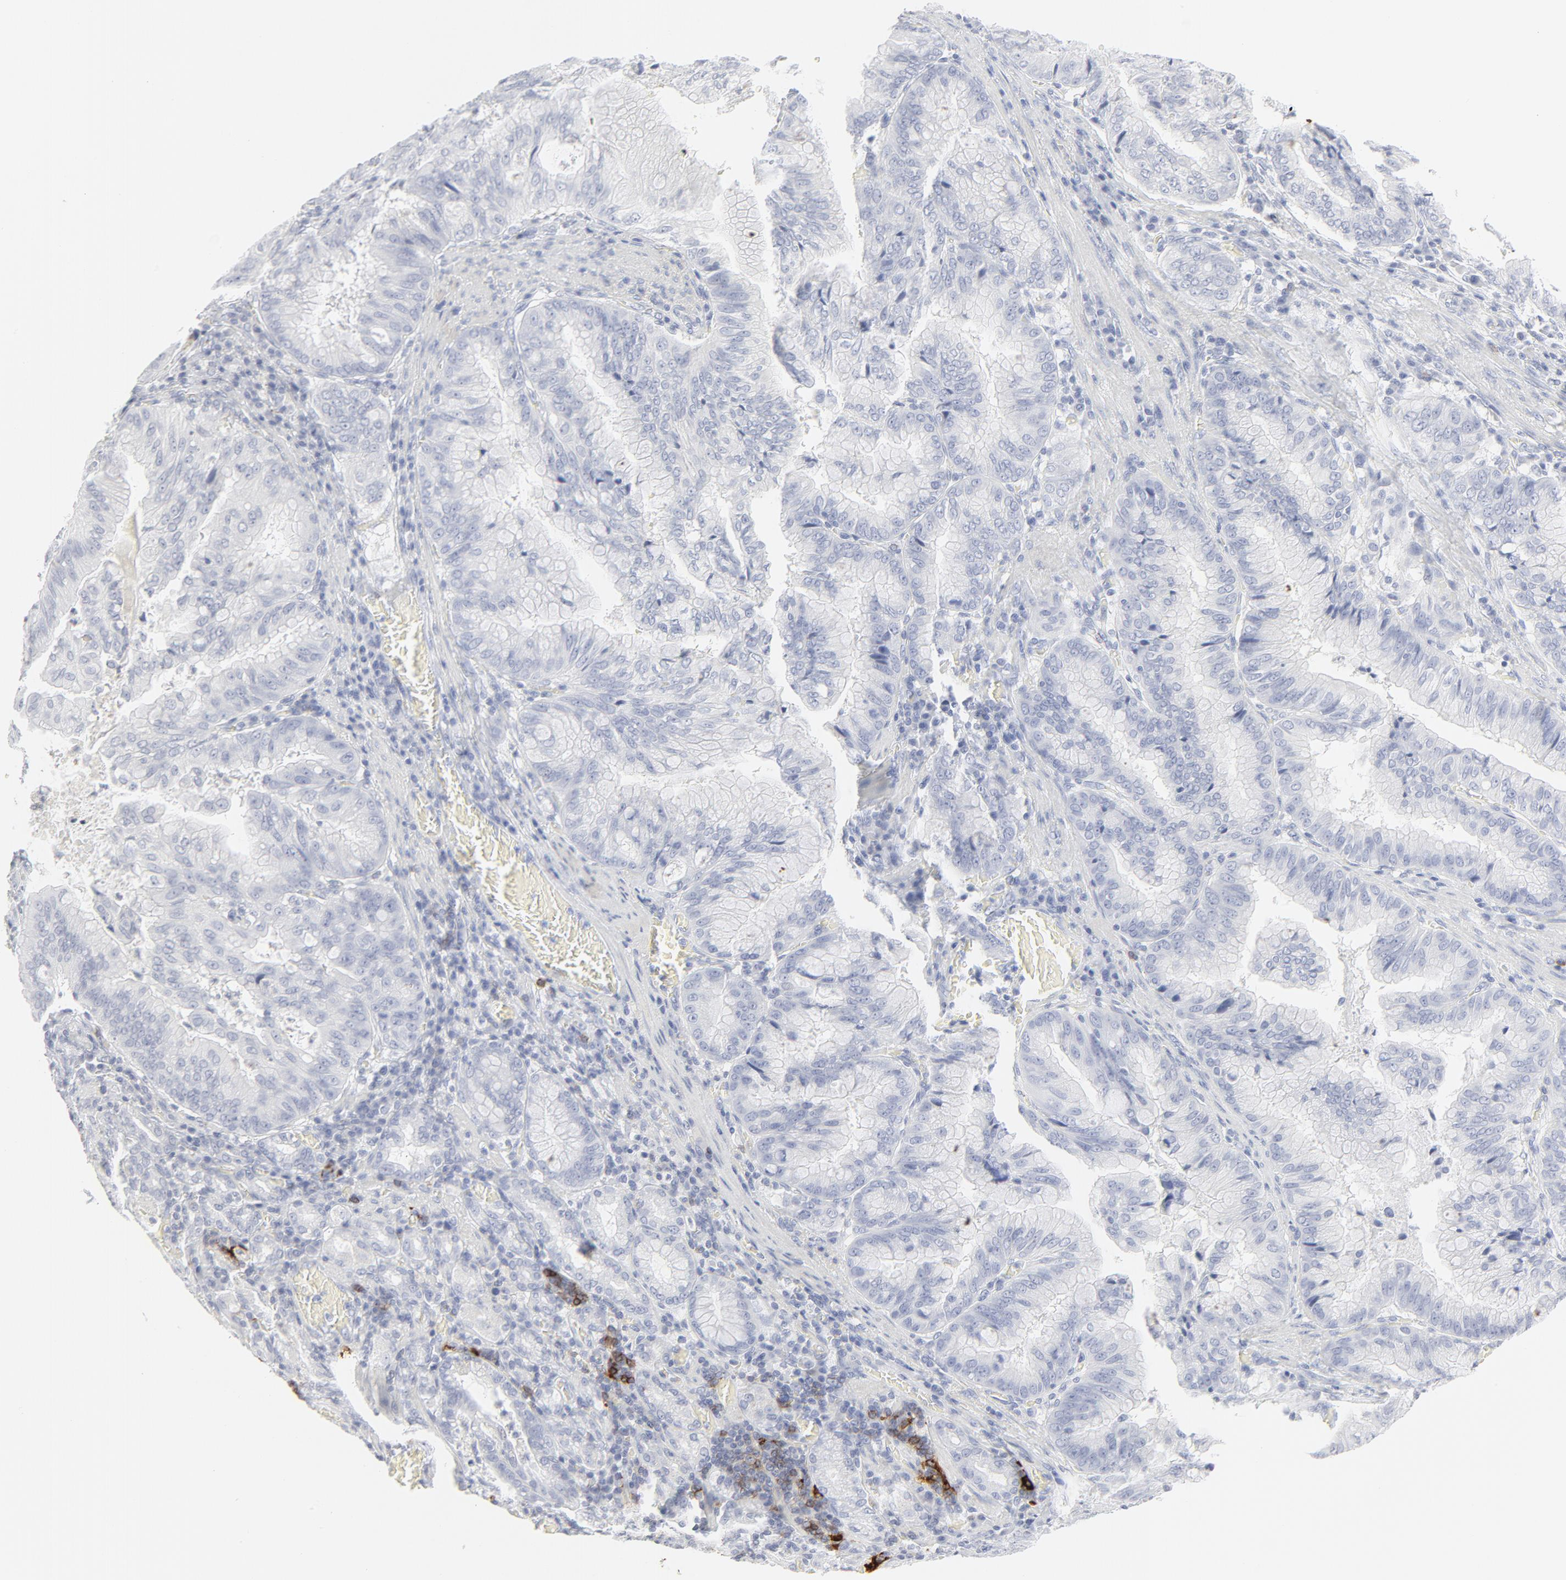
{"staining": {"intensity": "negative", "quantity": "none", "location": "none"}, "tissue": "stomach cancer", "cell_type": "Tumor cells", "image_type": "cancer", "snomed": [{"axis": "morphology", "description": "Adenocarcinoma, NOS"}, {"axis": "topography", "description": "Stomach, upper"}], "caption": "A high-resolution micrograph shows immunohistochemistry staining of adenocarcinoma (stomach), which demonstrates no significant expression in tumor cells. (Brightfield microscopy of DAB (3,3'-diaminobenzidine) immunohistochemistry at high magnification).", "gene": "CCR7", "patient": {"sex": "male", "age": 80}}